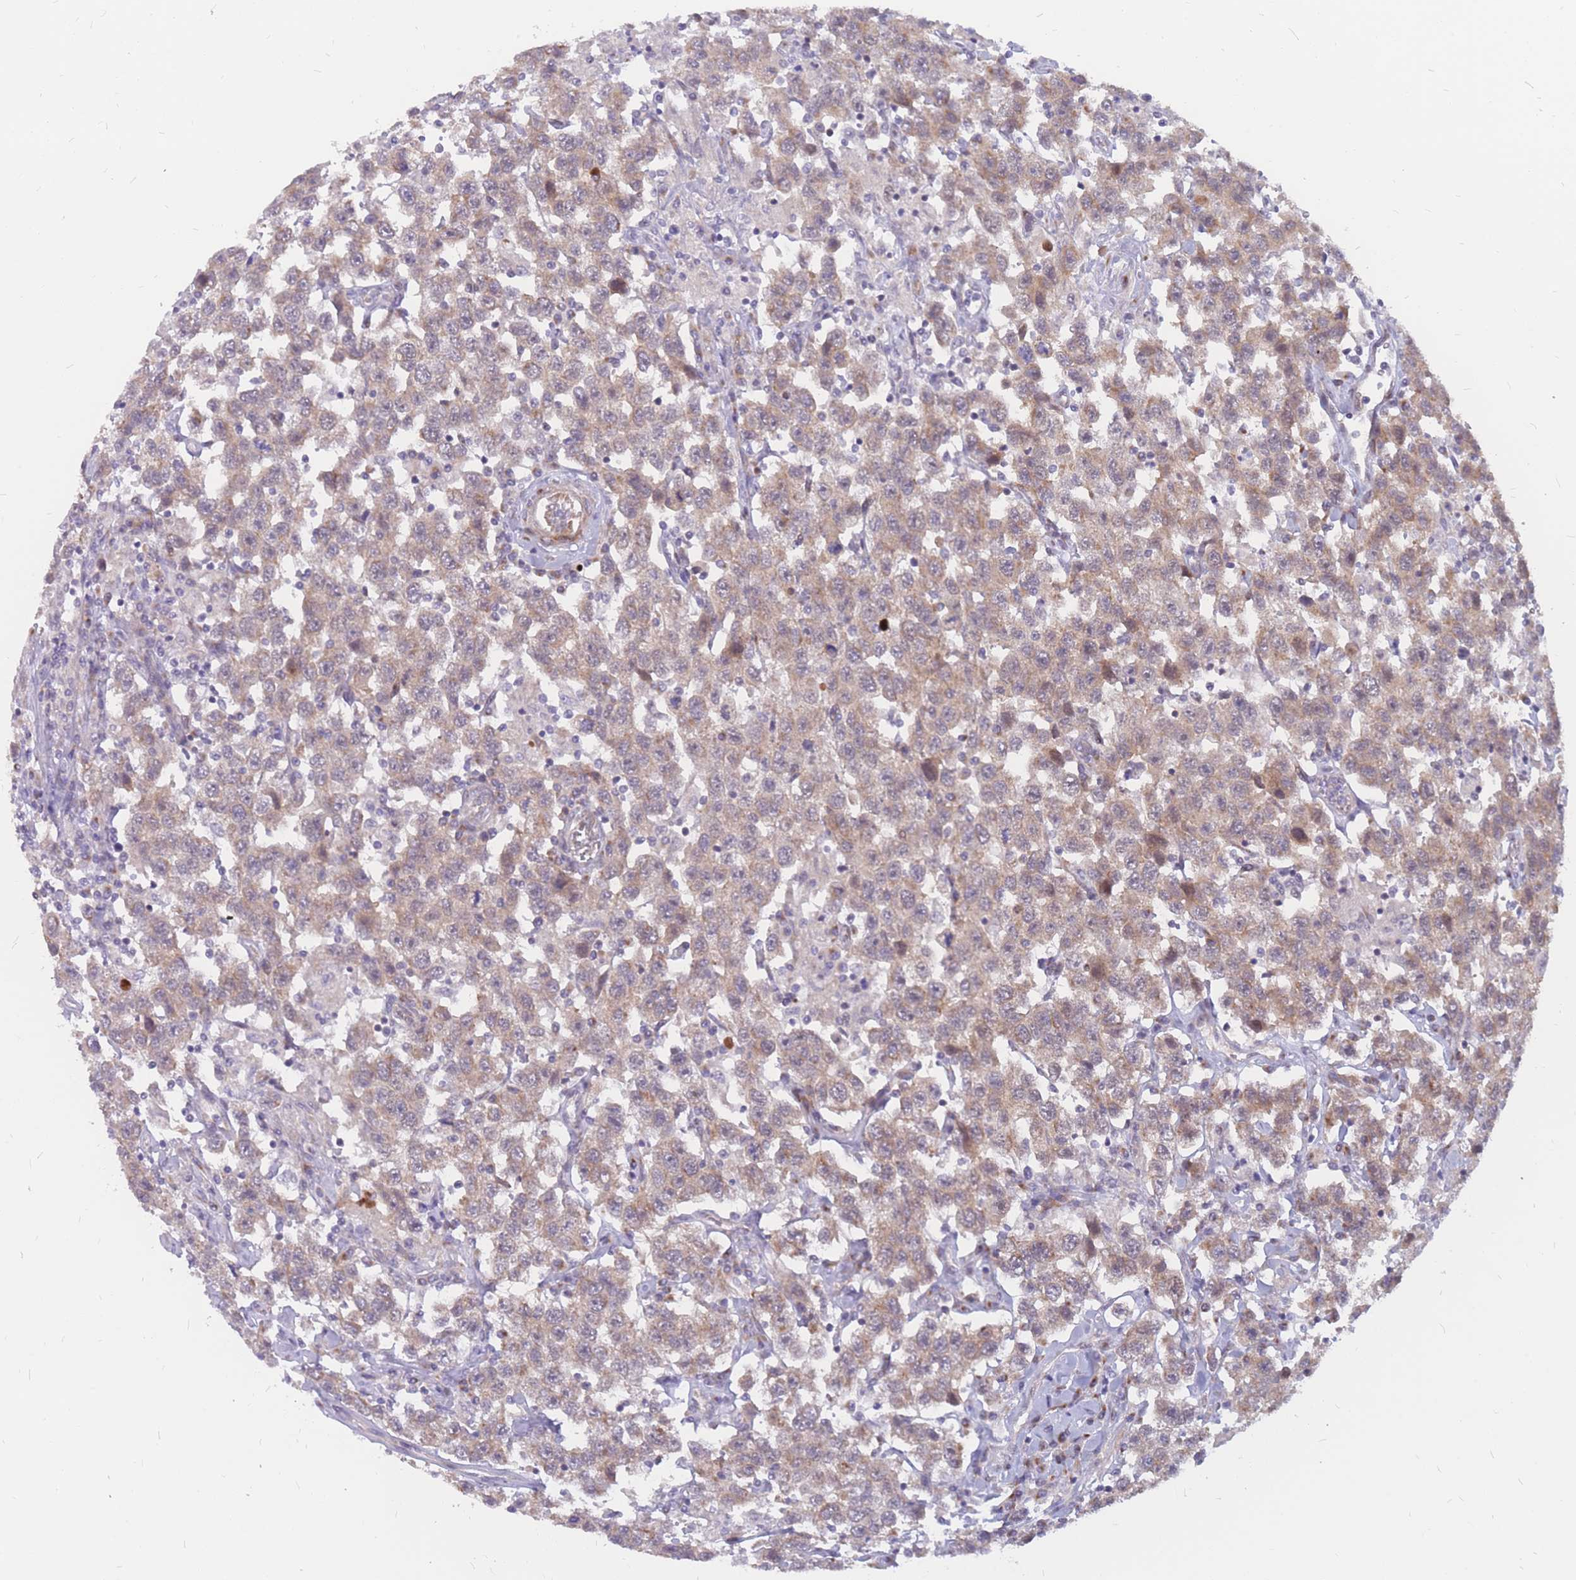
{"staining": {"intensity": "weak", "quantity": ">75%", "location": "cytoplasmic/membranous"}, "tissue": "testis cancer", "cell_type": "Tumor cells", "image_type": "cancer", "snomed": [{"axis": "morphology", "description": "Seminoma, NOS"}, {"axis": "topography", "description": "Testis"}], "caption": "Testis cancer stained for a protein (brown) exhibits weak cytoplasmic/membranous positive positivity in approximately >75% of tumor cells.", "gene": "ADD2", "patient": {"sex": "male", "age": 41}}